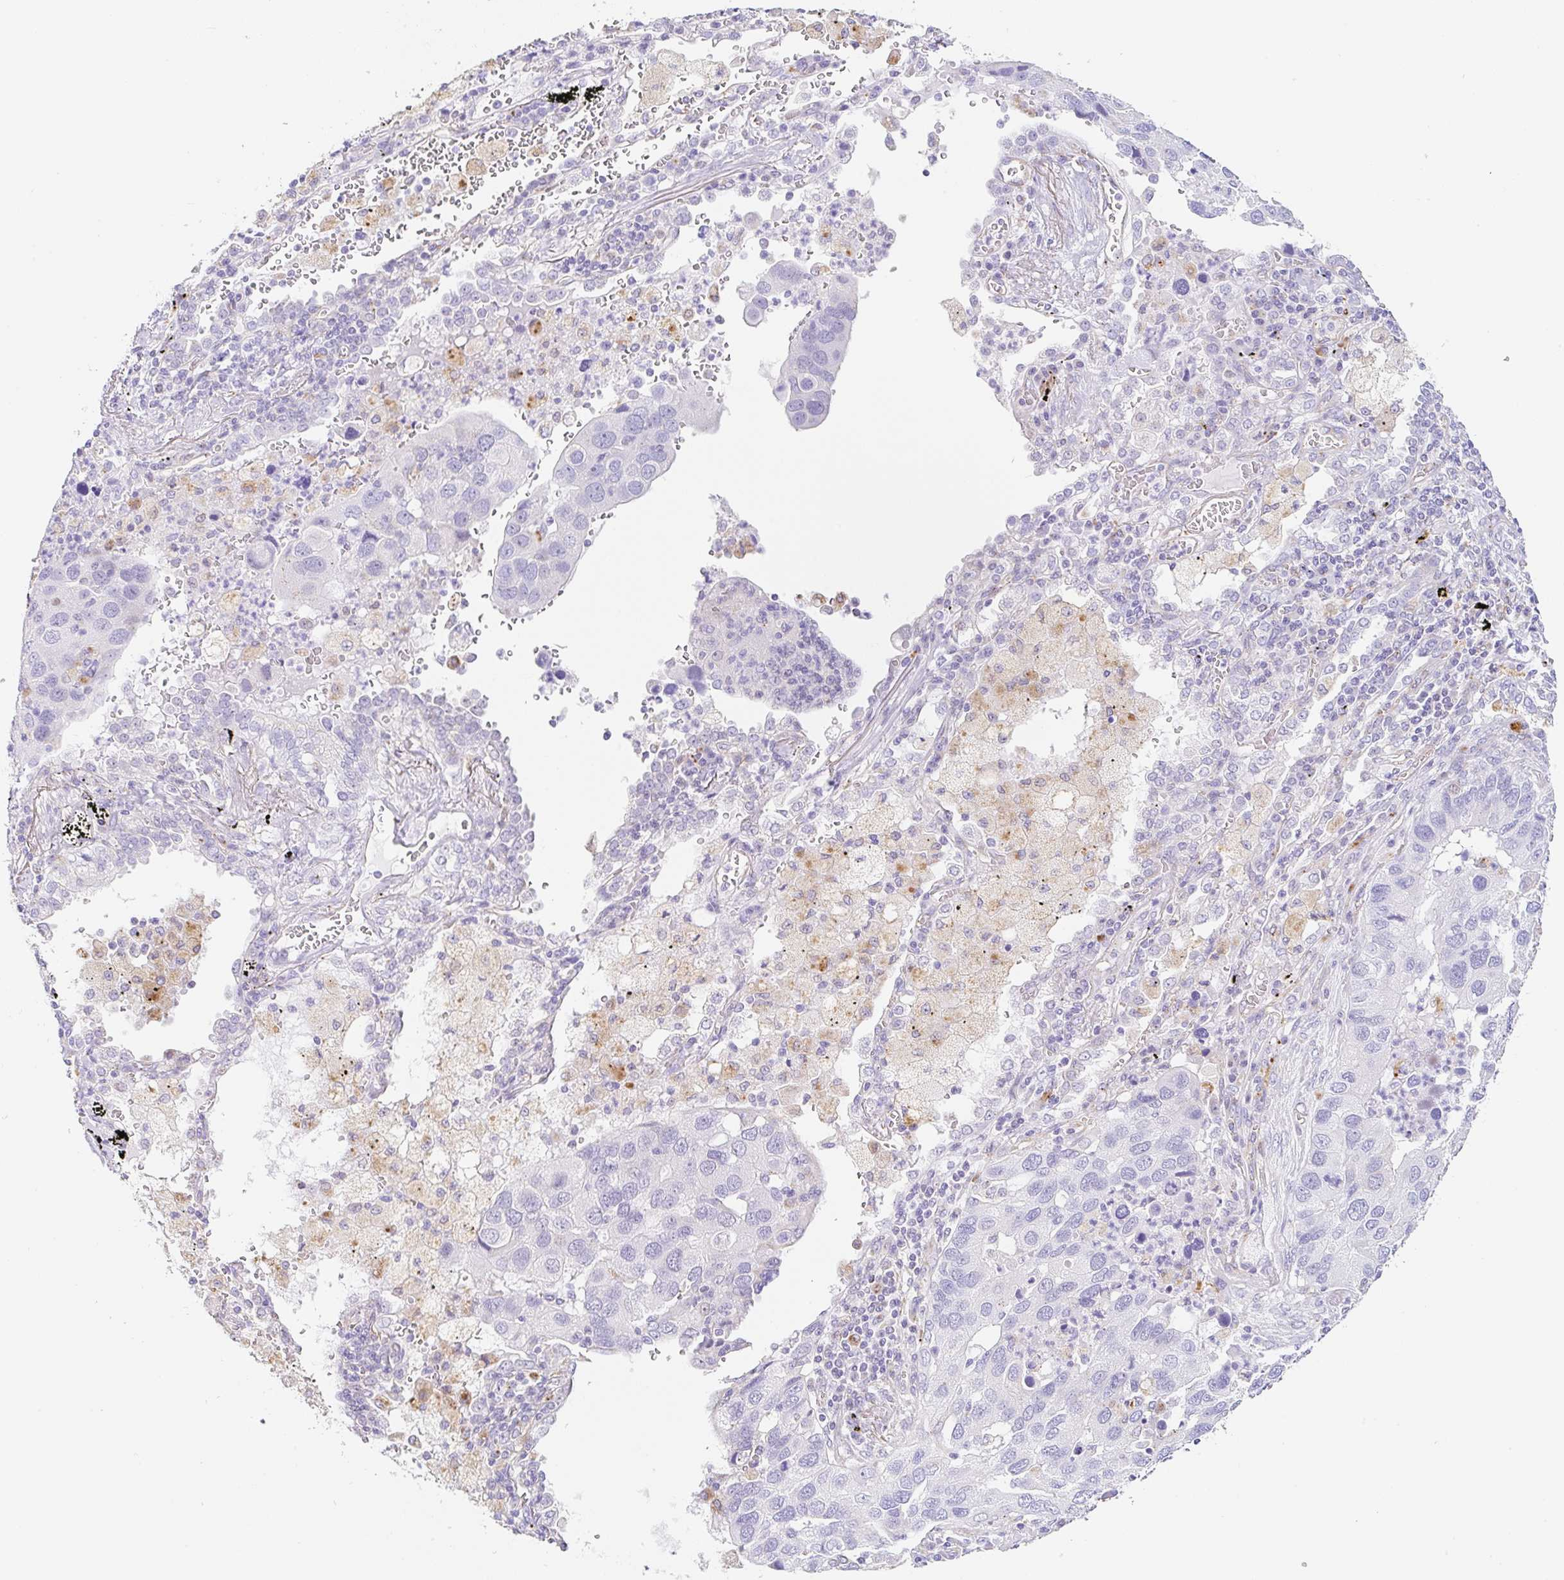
{"staining": {"intensity": "negative", "quantity": "none", "location": "none"}, "tissue": "lung cancer", "cell_type": "Tumor cells", "image_type": "cancer", "snomed": [{"axis": "morphology", "description": "Aneuploidy"}, {"axis": "morphology", "description": "Adenocarcinoma, NOS"}, {"axis": "topography", "description": "Lymph node"}, {"axis": "topography", "description": "Lung"}], "caption": "Immunohistochemical staining of human adenocarcinoma (lung) shows no significant expression in tumor cells.", "gene": "DKK4", "patient": {"sex": "female", "age": 74}}